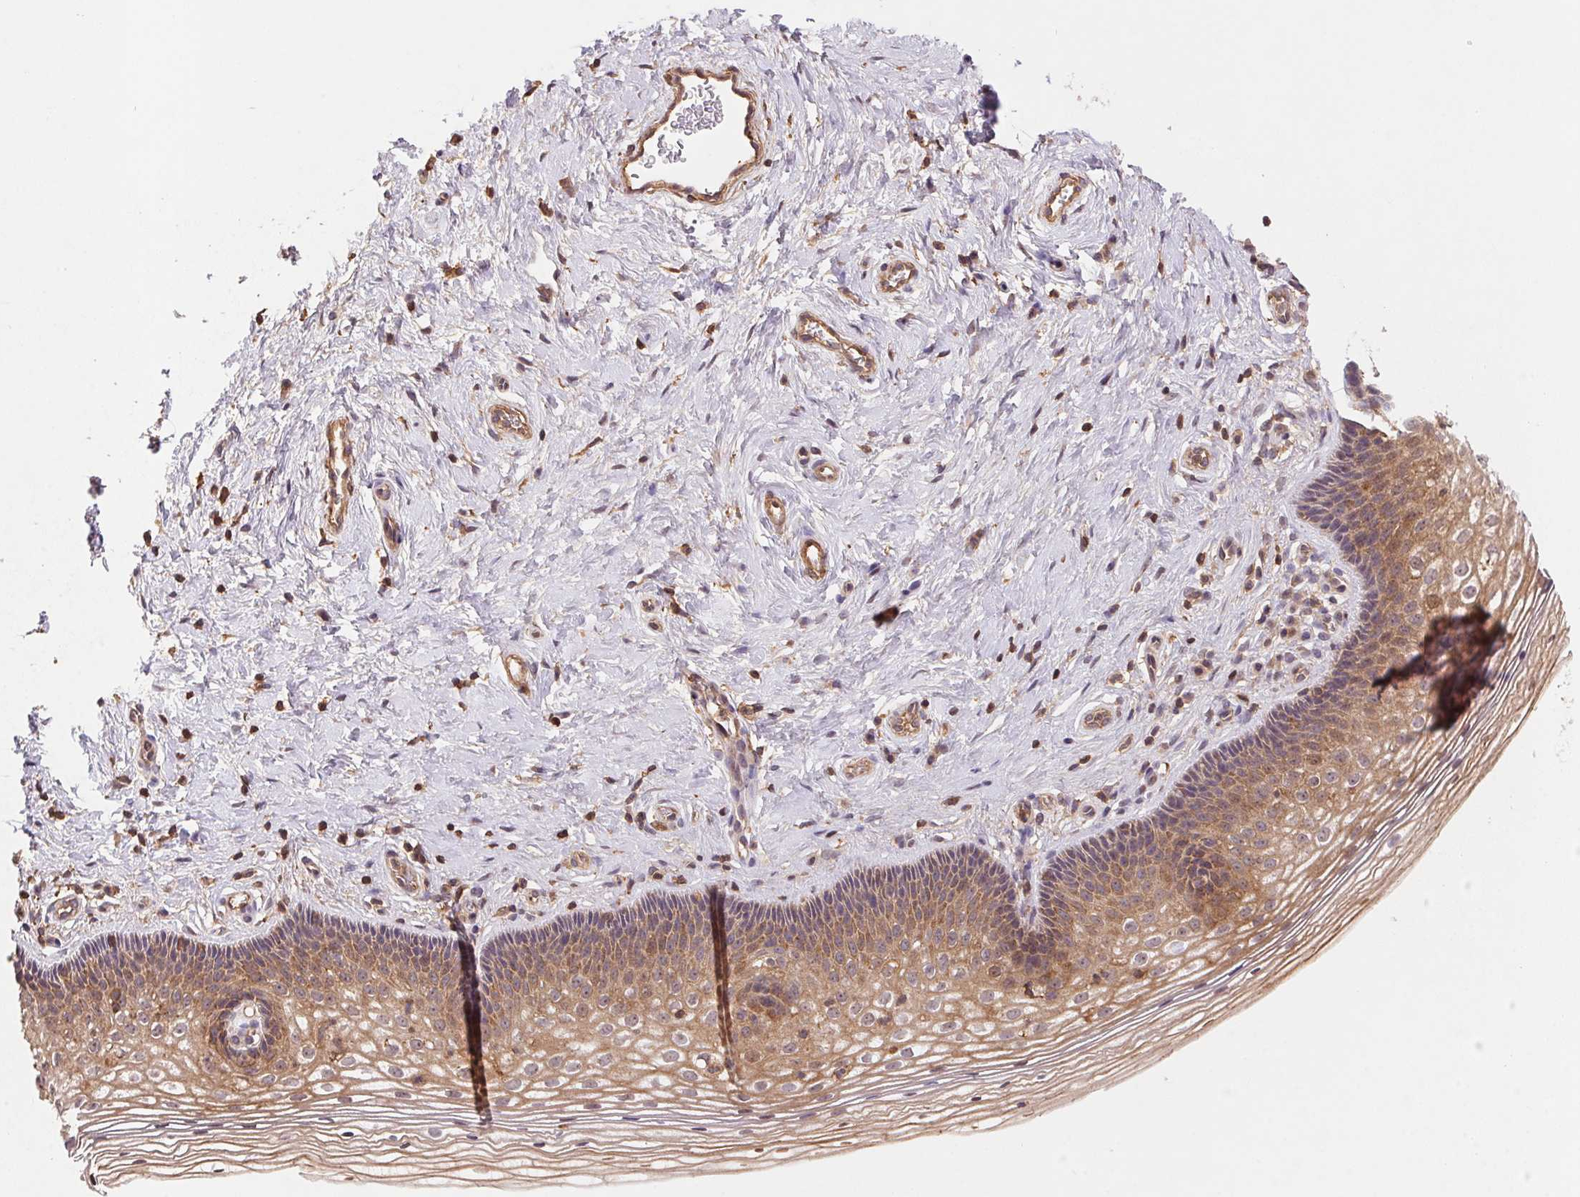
{"staining": {"intensity": "weak", "quantity": ">75%", "location": "cytoplasmic/membranous"}, "tissue": "cervix", "cell_type": "Glandular cells", "image_type": "normal", "snomed": [{"axis": "morphology", "description": "Normal tissue, NOS"}, {"axis": "topography", "description": "Cervix"}], "caption": "Protein expression analysis of normal cervix shows weak cytoplasmic/membranous staining in about >75% of glandular cells.", "gene": "ATG10", "patient": {"sex": "female", "age": 34}}